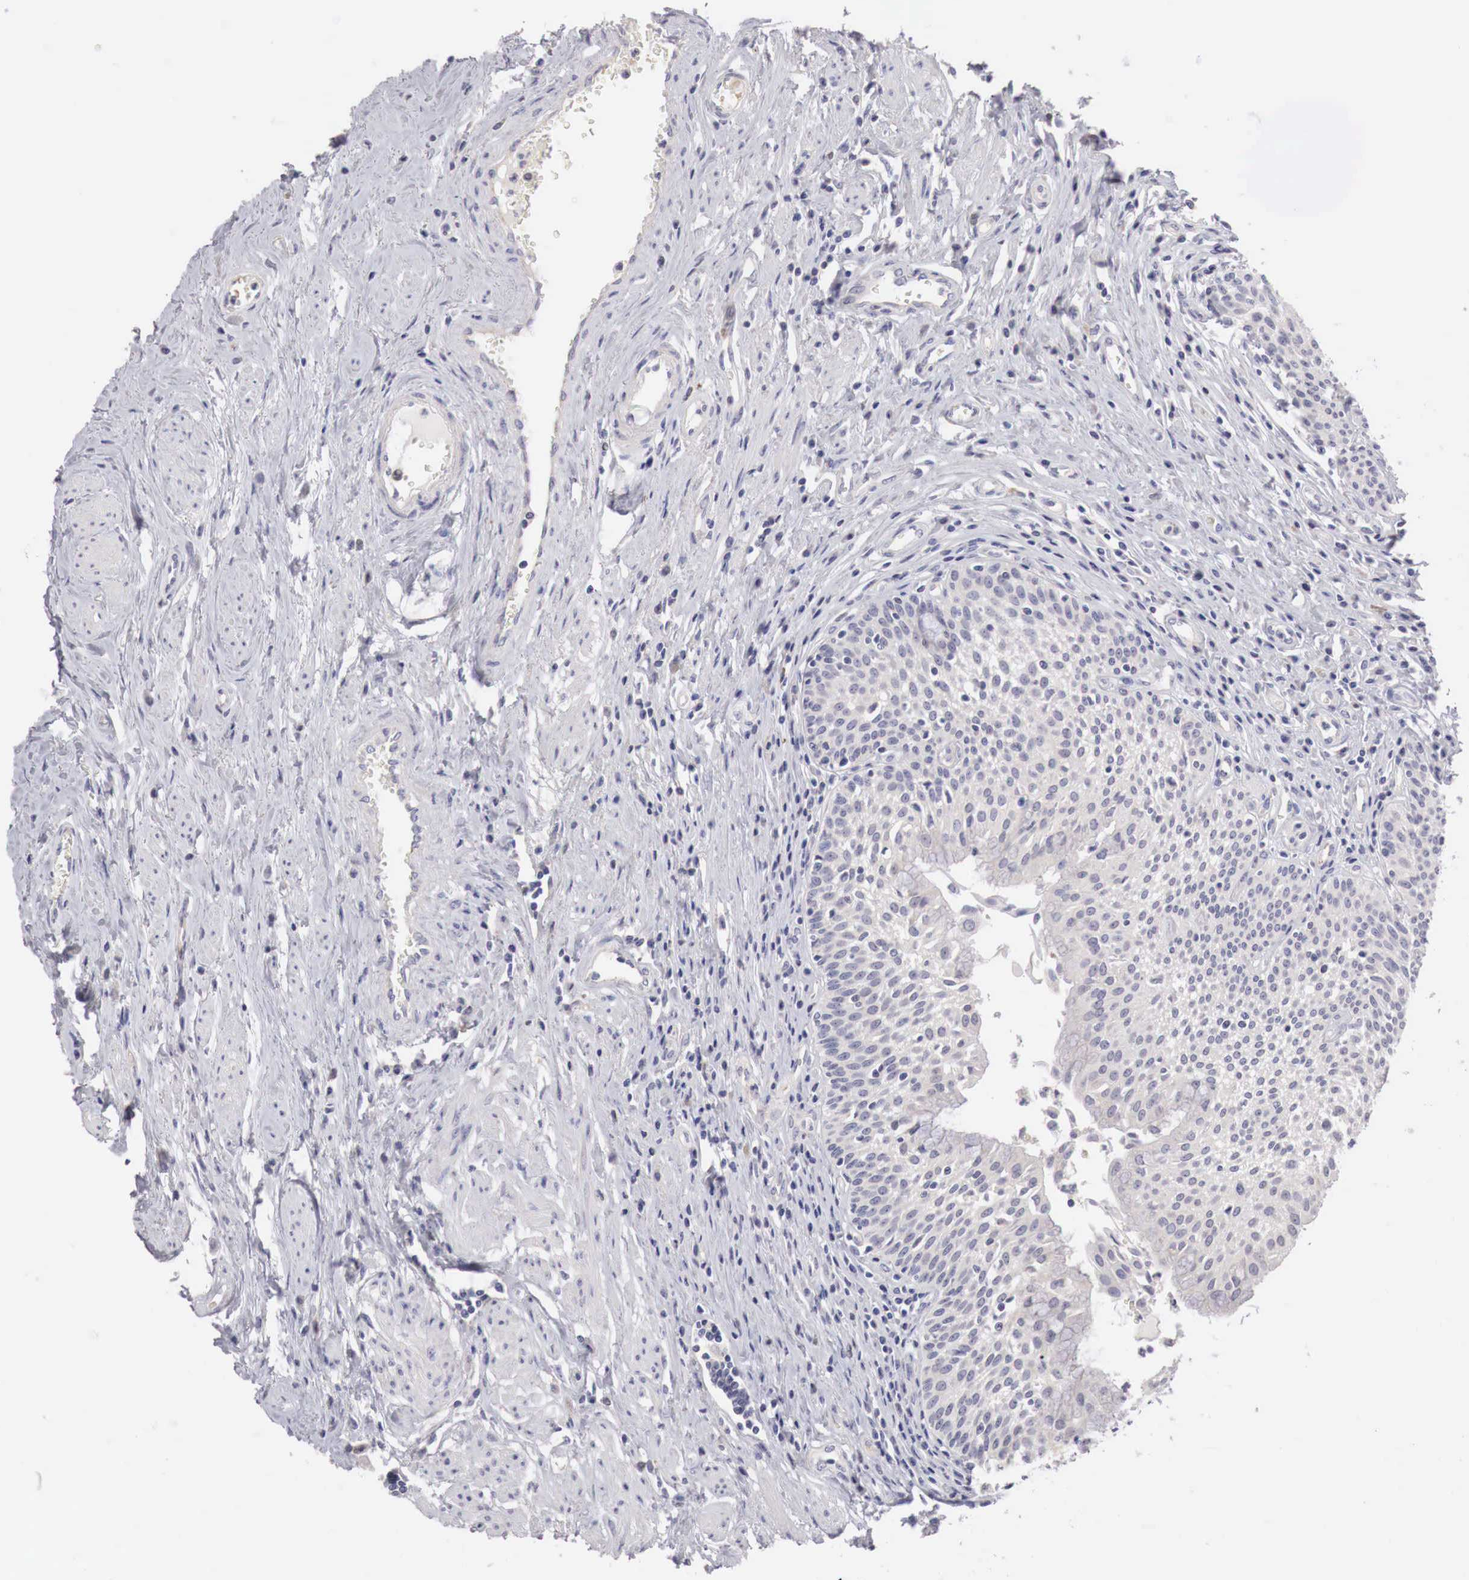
{"staining": {"intensity": "negative", "quantity": "none", "location": "none"}, "tissue": "urinary bladder", "cell_type": "Urothelial cells", "image_type": "normal", "snomed": [{"axis": "morphology", "description": "Normal tissue, NOS"}, {"axis": "topography", "description": "Urinary bladder"}], "caption": "The histopathology image exhibits no staining of urothelial cells in unremarkable urinary bladder. (DAB immunohistochemistry (IHC), high magnification).", "gene": "GATA1", "patient": {"sex": "female", "age": 39}}